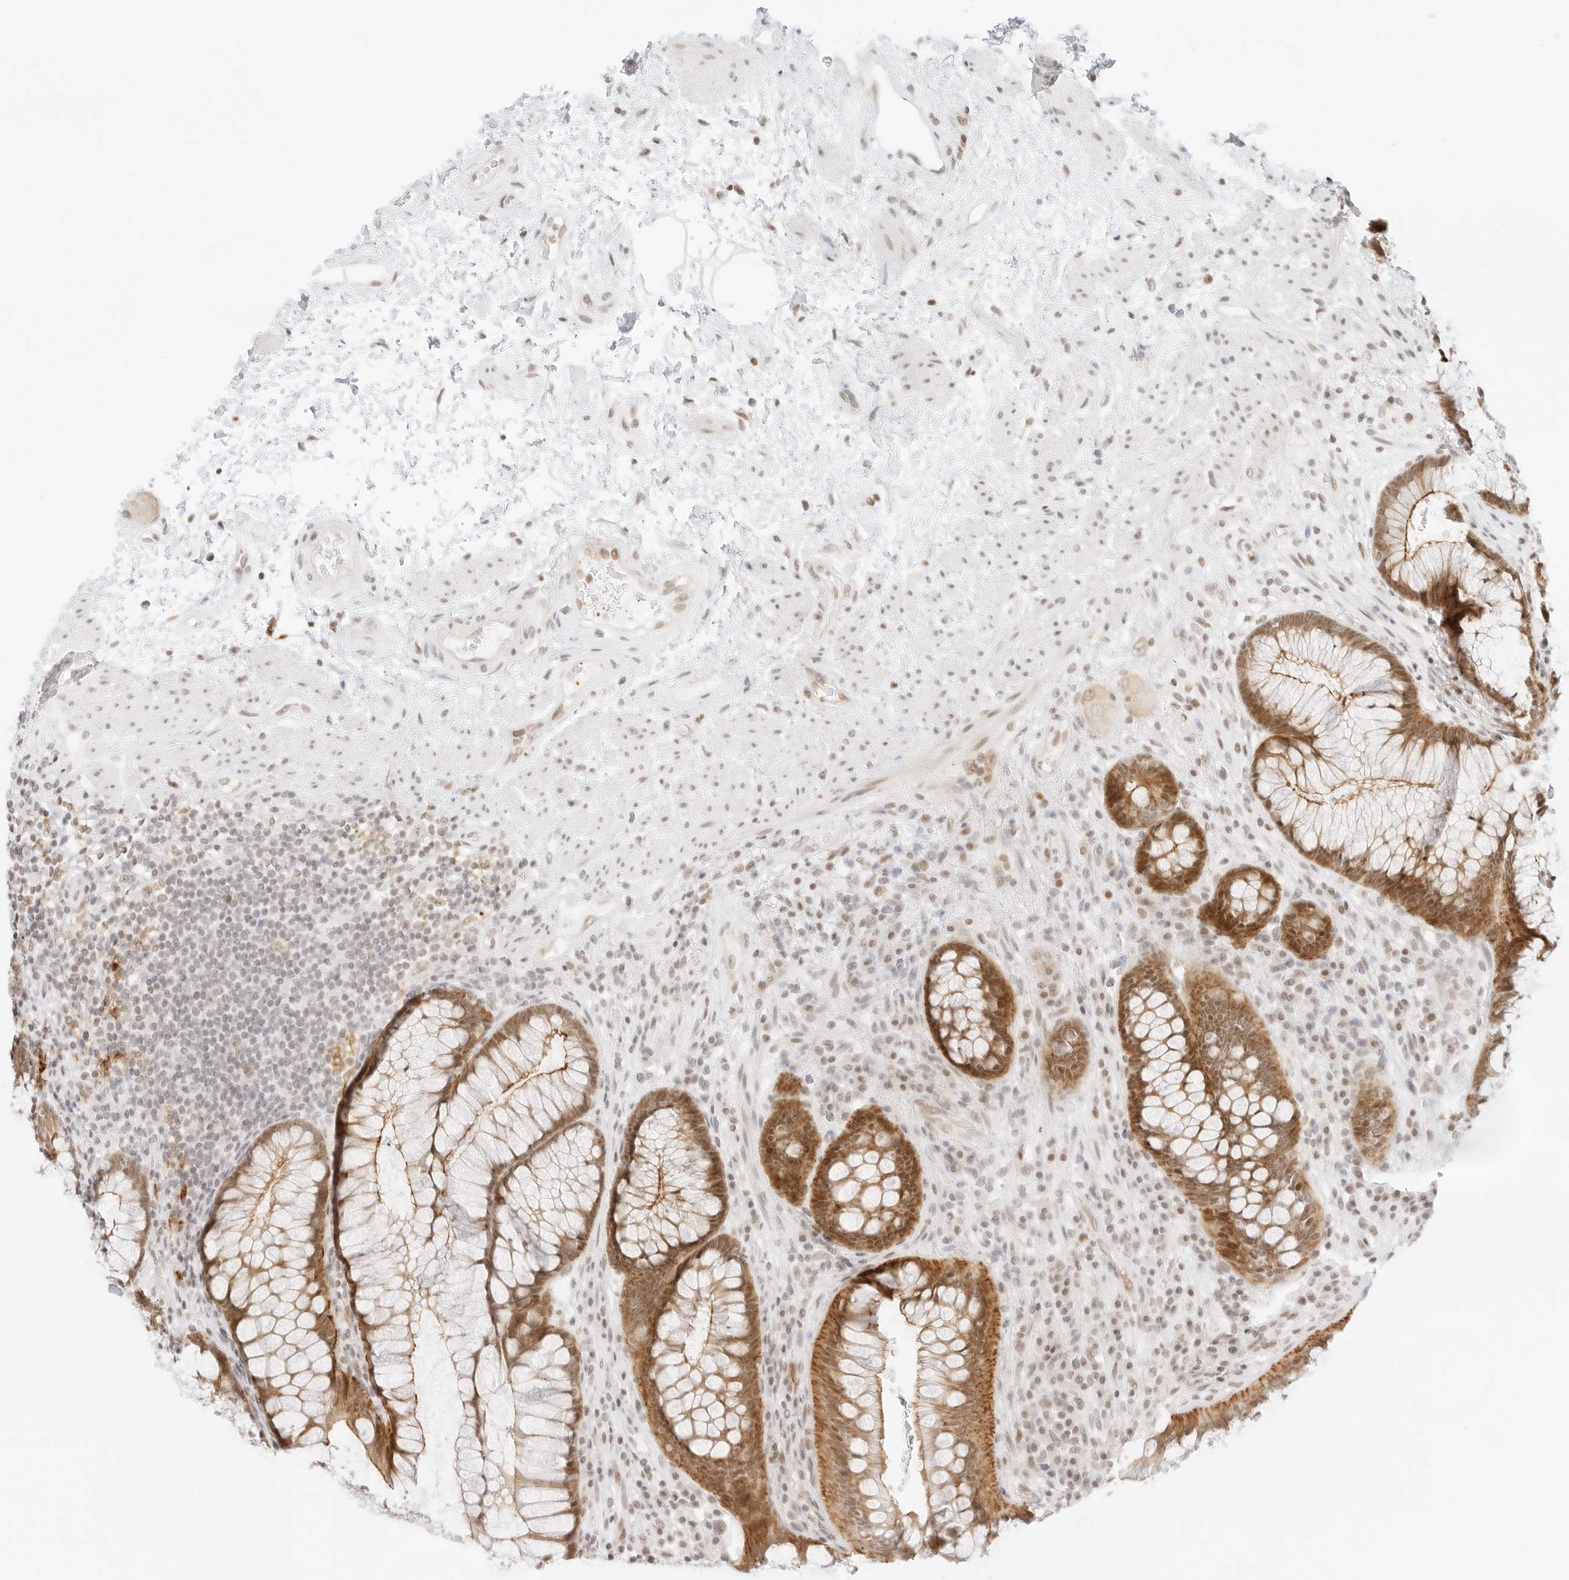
{"staining": {"intensity": "moderate", "quantity": ">75%", "location": "cytoplasmic/membranous,nuclear"}, "tissue": "rectum", "cell_type": "Glandular cells", "image_type": "normal", "snomed": [{"axis": "morphology", "description": "Normal tissue, NOS"}, {"axis": "topography", "description": "Rectum"}], "caption": "Benign rectum shows moderate cytoplasmic/membranous,nuclear staining in approximately >75% of glandular cells.", "gene": "GNAS", "patient": {"sex": "male", "age": 51}}